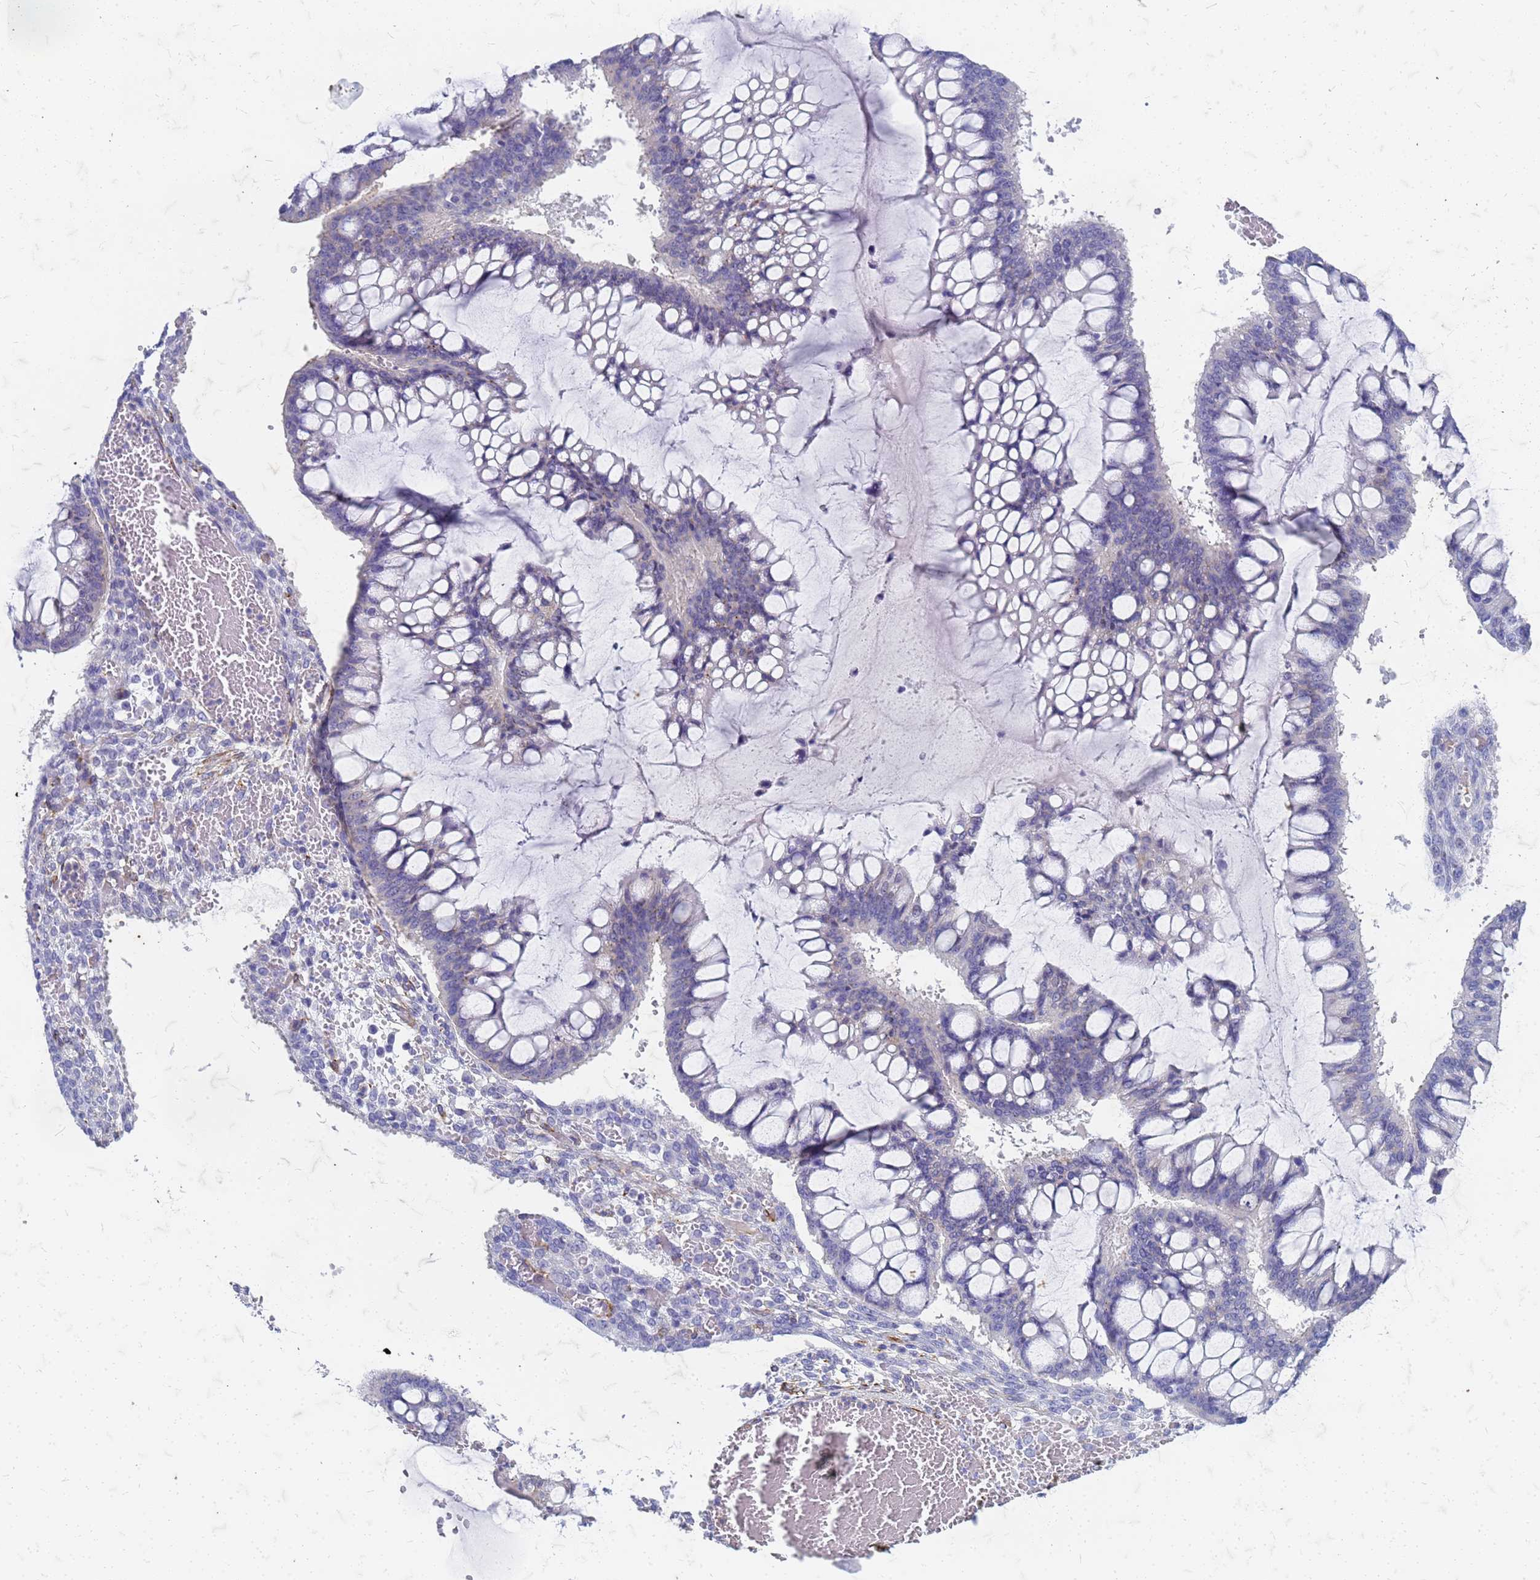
{"staining": {"intensity": "weak", "quantity": "<25%", "location": "cytoplasmic/membranous"}, "tissue": "ovarian cancer", "cell_type": "Tumor cells", "image_type": "cancer", "snomed": [{"axis": "morphology", "description": "Cystadenocarcinoma, mucinous, NOS"}, {"axis": "topography", "description": "Ovary"}], "caption": "A micrograph of ovarian cancer (mucinous cystadenocarcinoma) stained for a protein shows no brown staining in tumor cells.", "gene": "TRIM64B", "patient": {"sex": "female", "age": 73}}